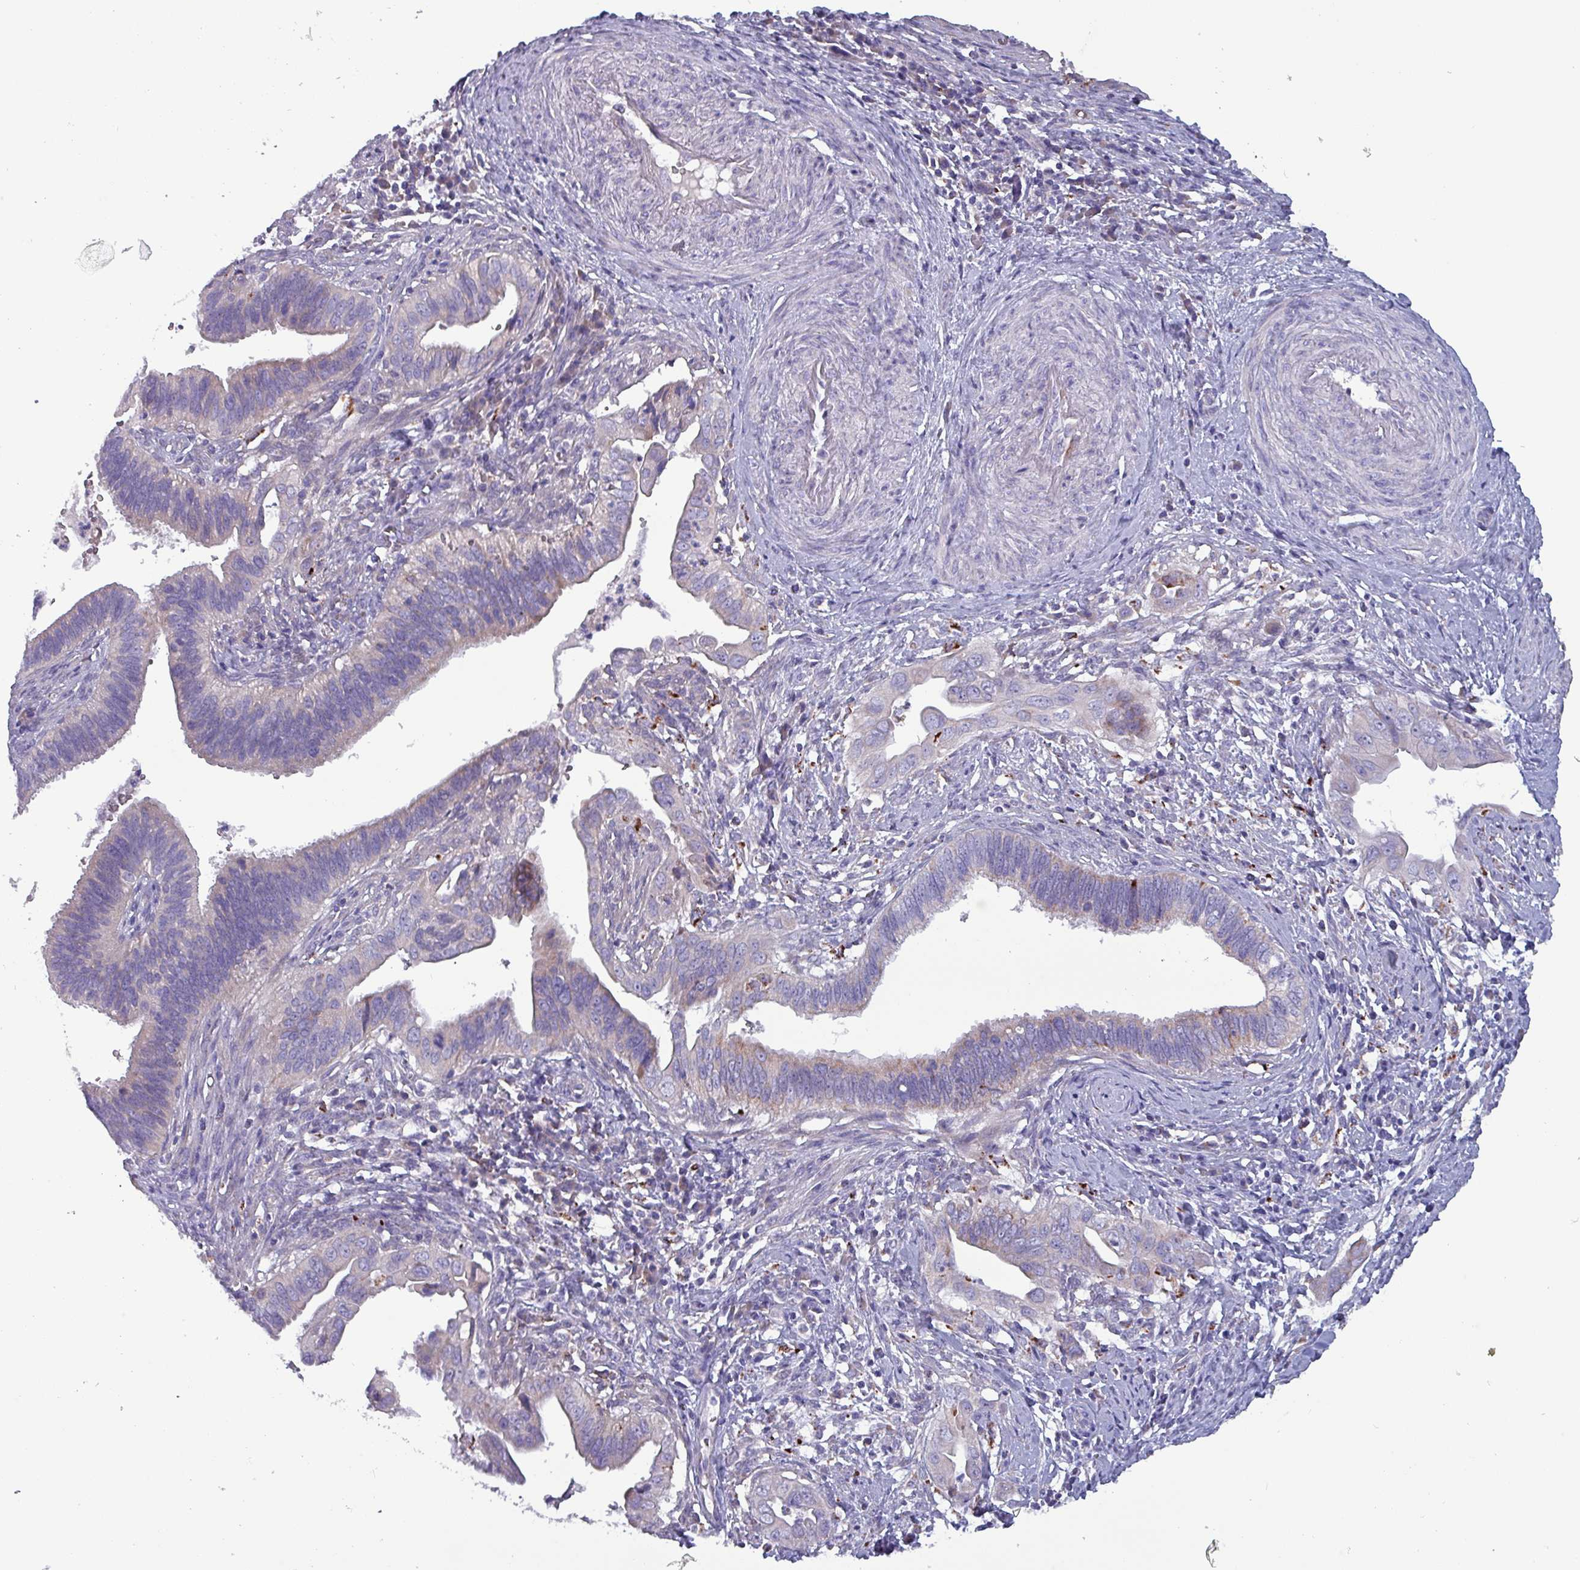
{"staining": {"intensity": "moderate", "quantity": "<25%", "location": "cytoplasmic/membranous"}, "tissue": "cervical cancer", "cell_type": "Tumor cells", "image_type": "cancer", "snomed": [{"axis": "morphology", "description": "Adenocarcinoma, NOS"}, {"axis": "topography", "description": "Cervix"}], "caption": "Immunohistochemical staining of human cervical cancer (adenocarcinoma) shows low levels of moderate cytoplasmic/membranous staining in about <25% of tumor cells.", "gene": "HSD3B7", "patient": {"sex": "female", "age": 42}}